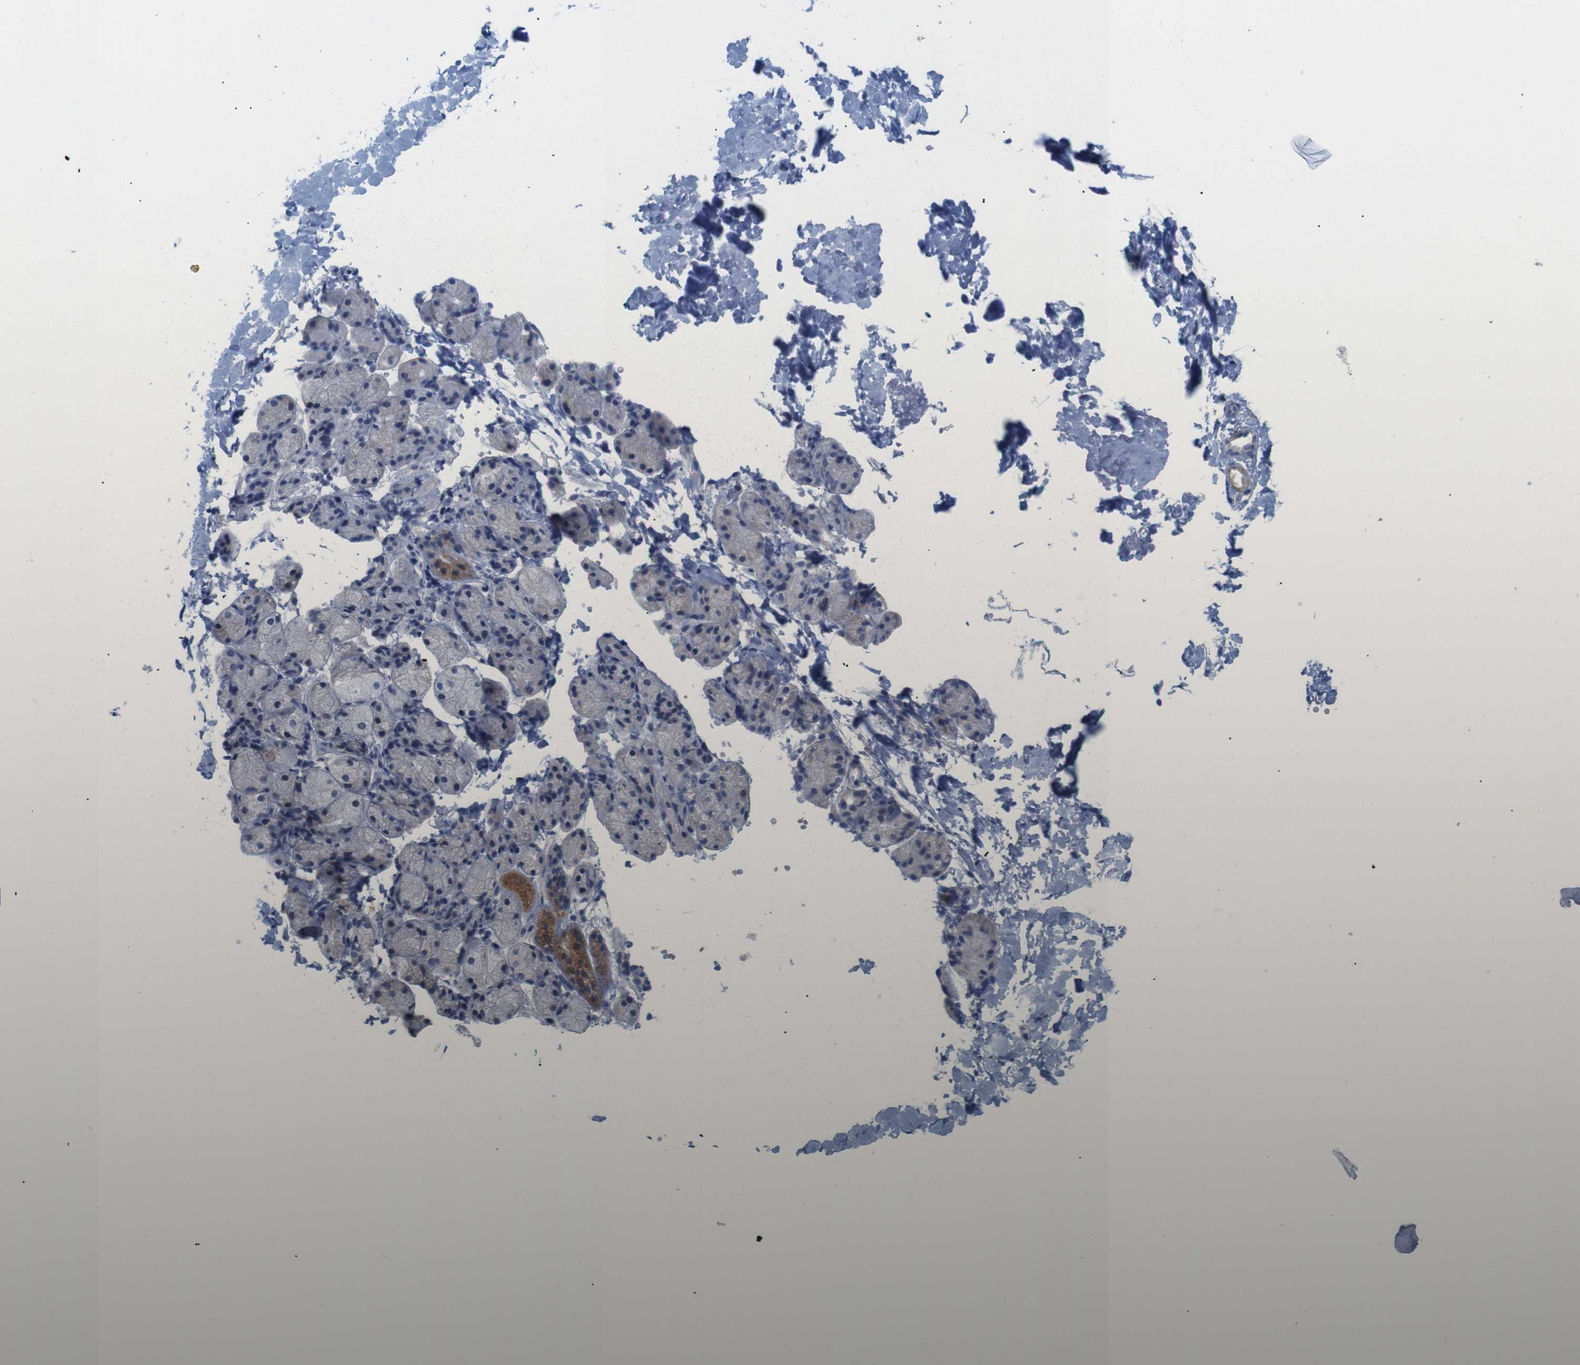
{"staining": {"intensity": "moderate", "quantity": "25%-75%", "location": "cytoplasmic/membranous"}, "tissue": "salivary gland", "cell_type": "Glandular cells", "image_type": "normal", "snomed": [{"axis": "morphology", "description": "Normal tissue, NOS"}, {"axis": "topography", "description": "Salivary gland"}], "caption": "Immunohistochemical staining of unremarkable salivary gland reveals medium levels of moderate cytoplasmic/membranous expression in about 25%-75% of glandular cells. Nuclei are stained in blue.", "gene": "LRRC55", "patient": {"sex": "female", "age": 24}}